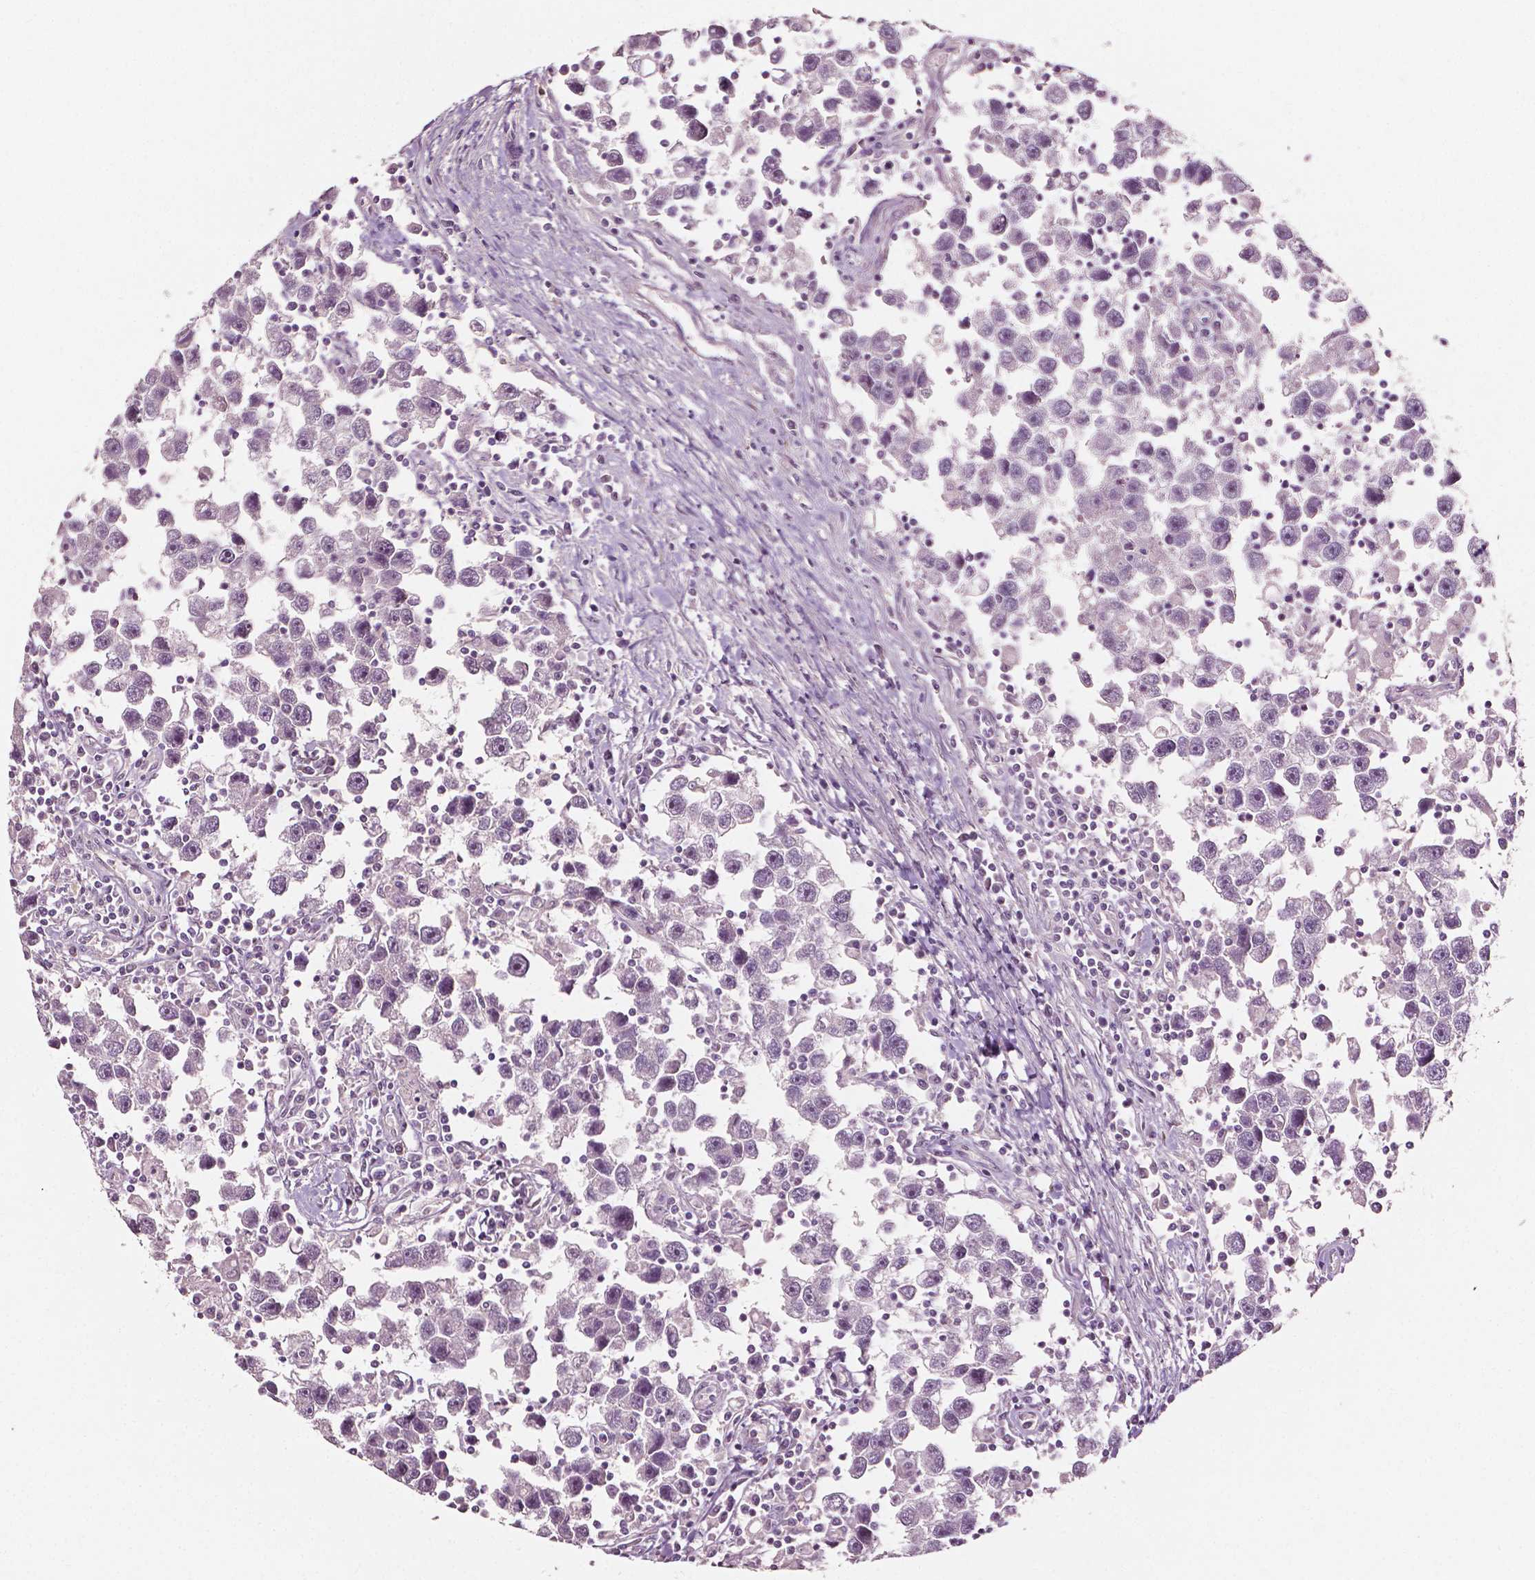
{"staining": {"intensity": "negative", "quantity": "none", "location": "none"}, "tissue": "testis cancer", "cell_type": "Tumor cells", "image_type": "cancer", "snomed": [{"axis": "morphology", "description": "Seminoma, NOS"}, {"axis": "topography", "description": "Testis"}], "caption": "This is an immunohistochemistry histopathology image of human seminoma (testis). There is no positivity in tumor cells.", "gene": "PLA2R1", "patient": {"sex": "male", "age": 30}}